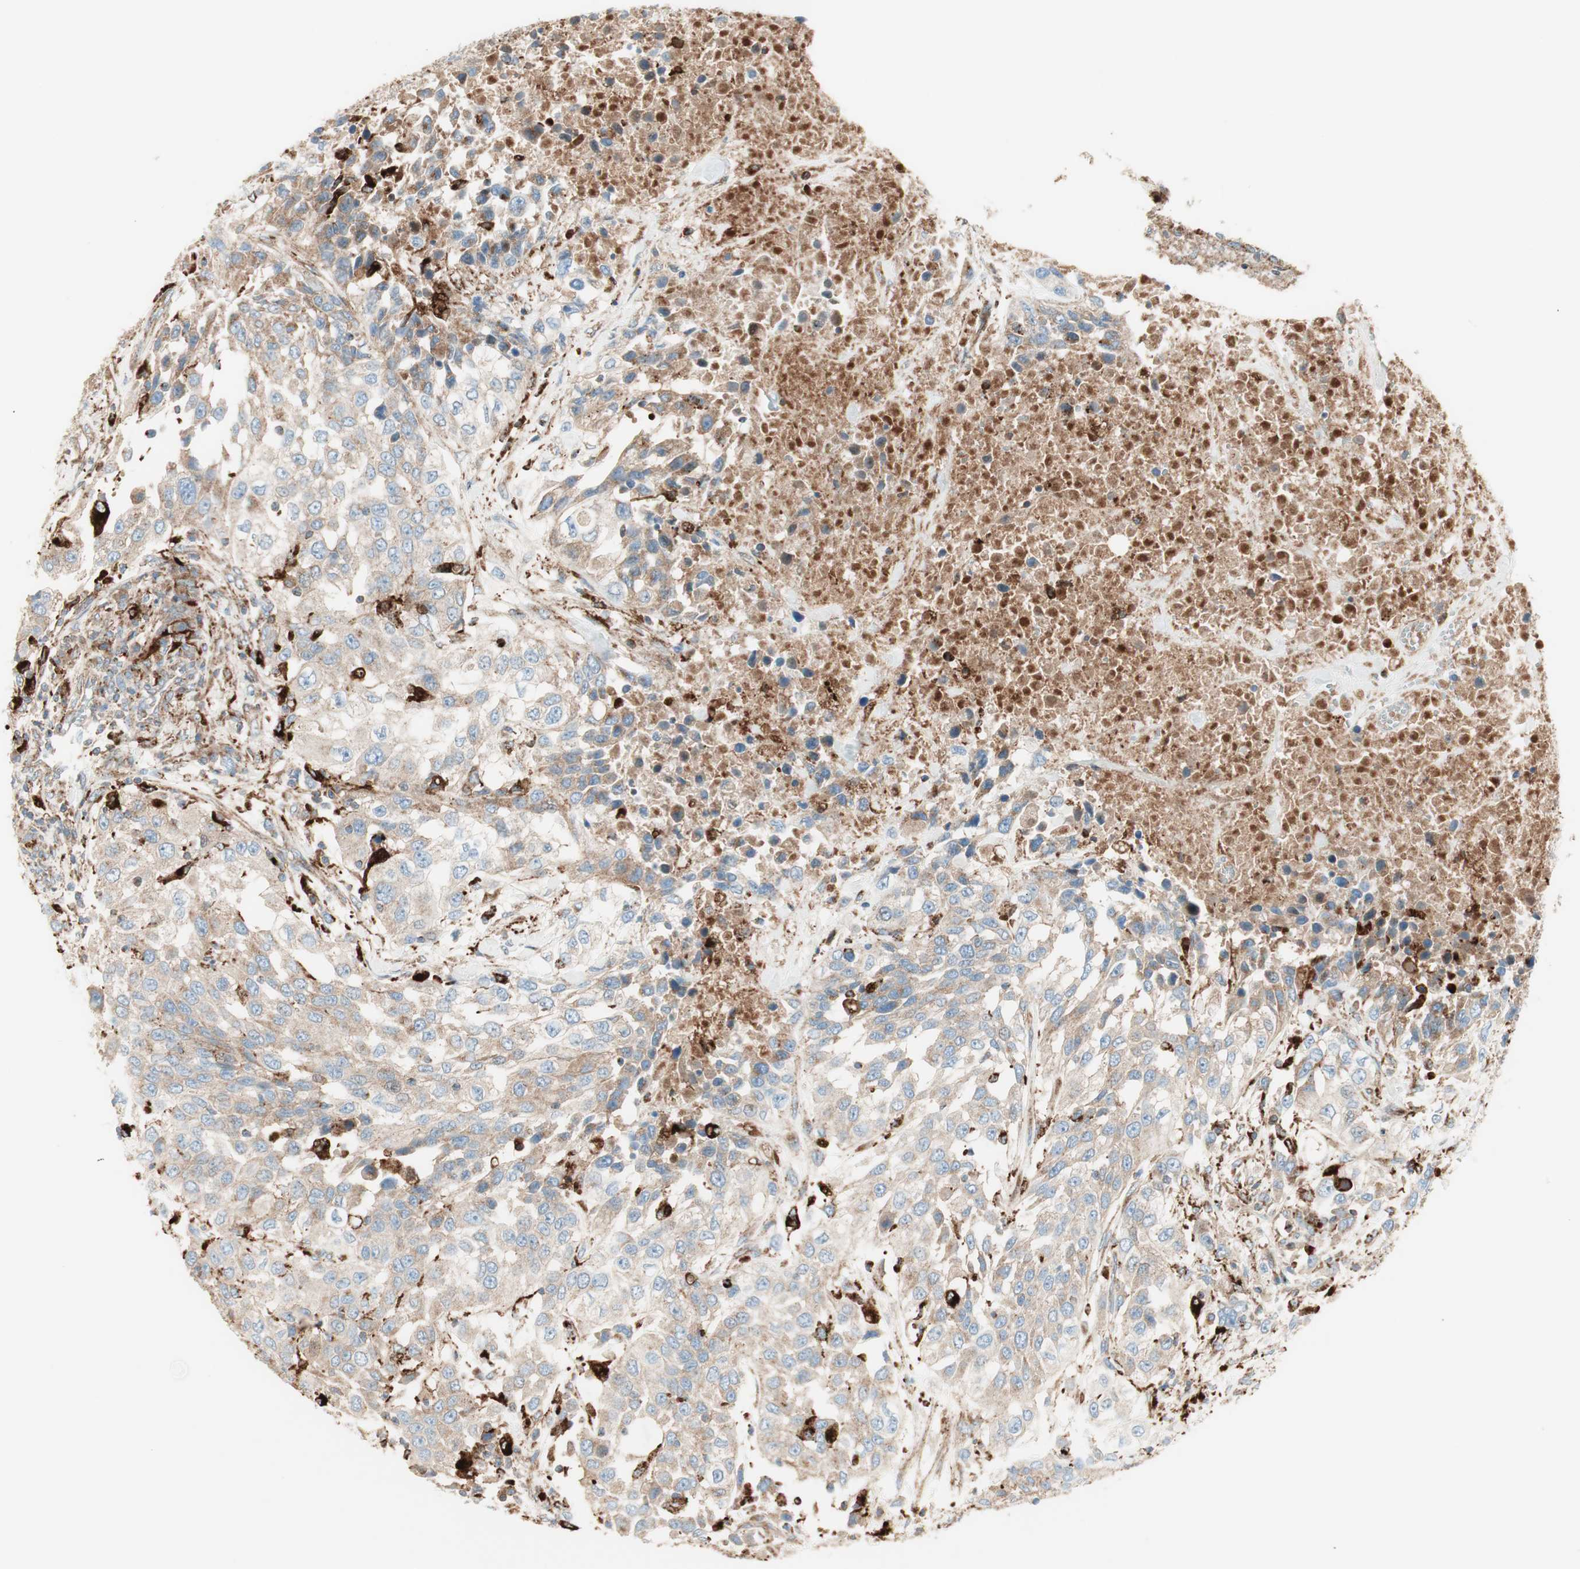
{"staining": {"intensity": "weak", "quantity": ">75%", "location": "cytoplasmic/membranous"}, "tissue": "urothelial cancer", "cell_type": "Tumor cells", "image_type": "cancer", "snomed": [{"axis": "morphology", "description": "Urothelial carcinoma, High grade"}, {"axis": "topography", "description": "Urinary bladder"}], "caption": "A brown stain shows weak cytoplasmic/membranous positivity of a protein in urothelial carcinoma (high-grade) tumor cells. (IHC, brightfield microscopy, high magnification).", "gene": "ATP6V1G1", "patient": {"sex": "female", "age": 80}}